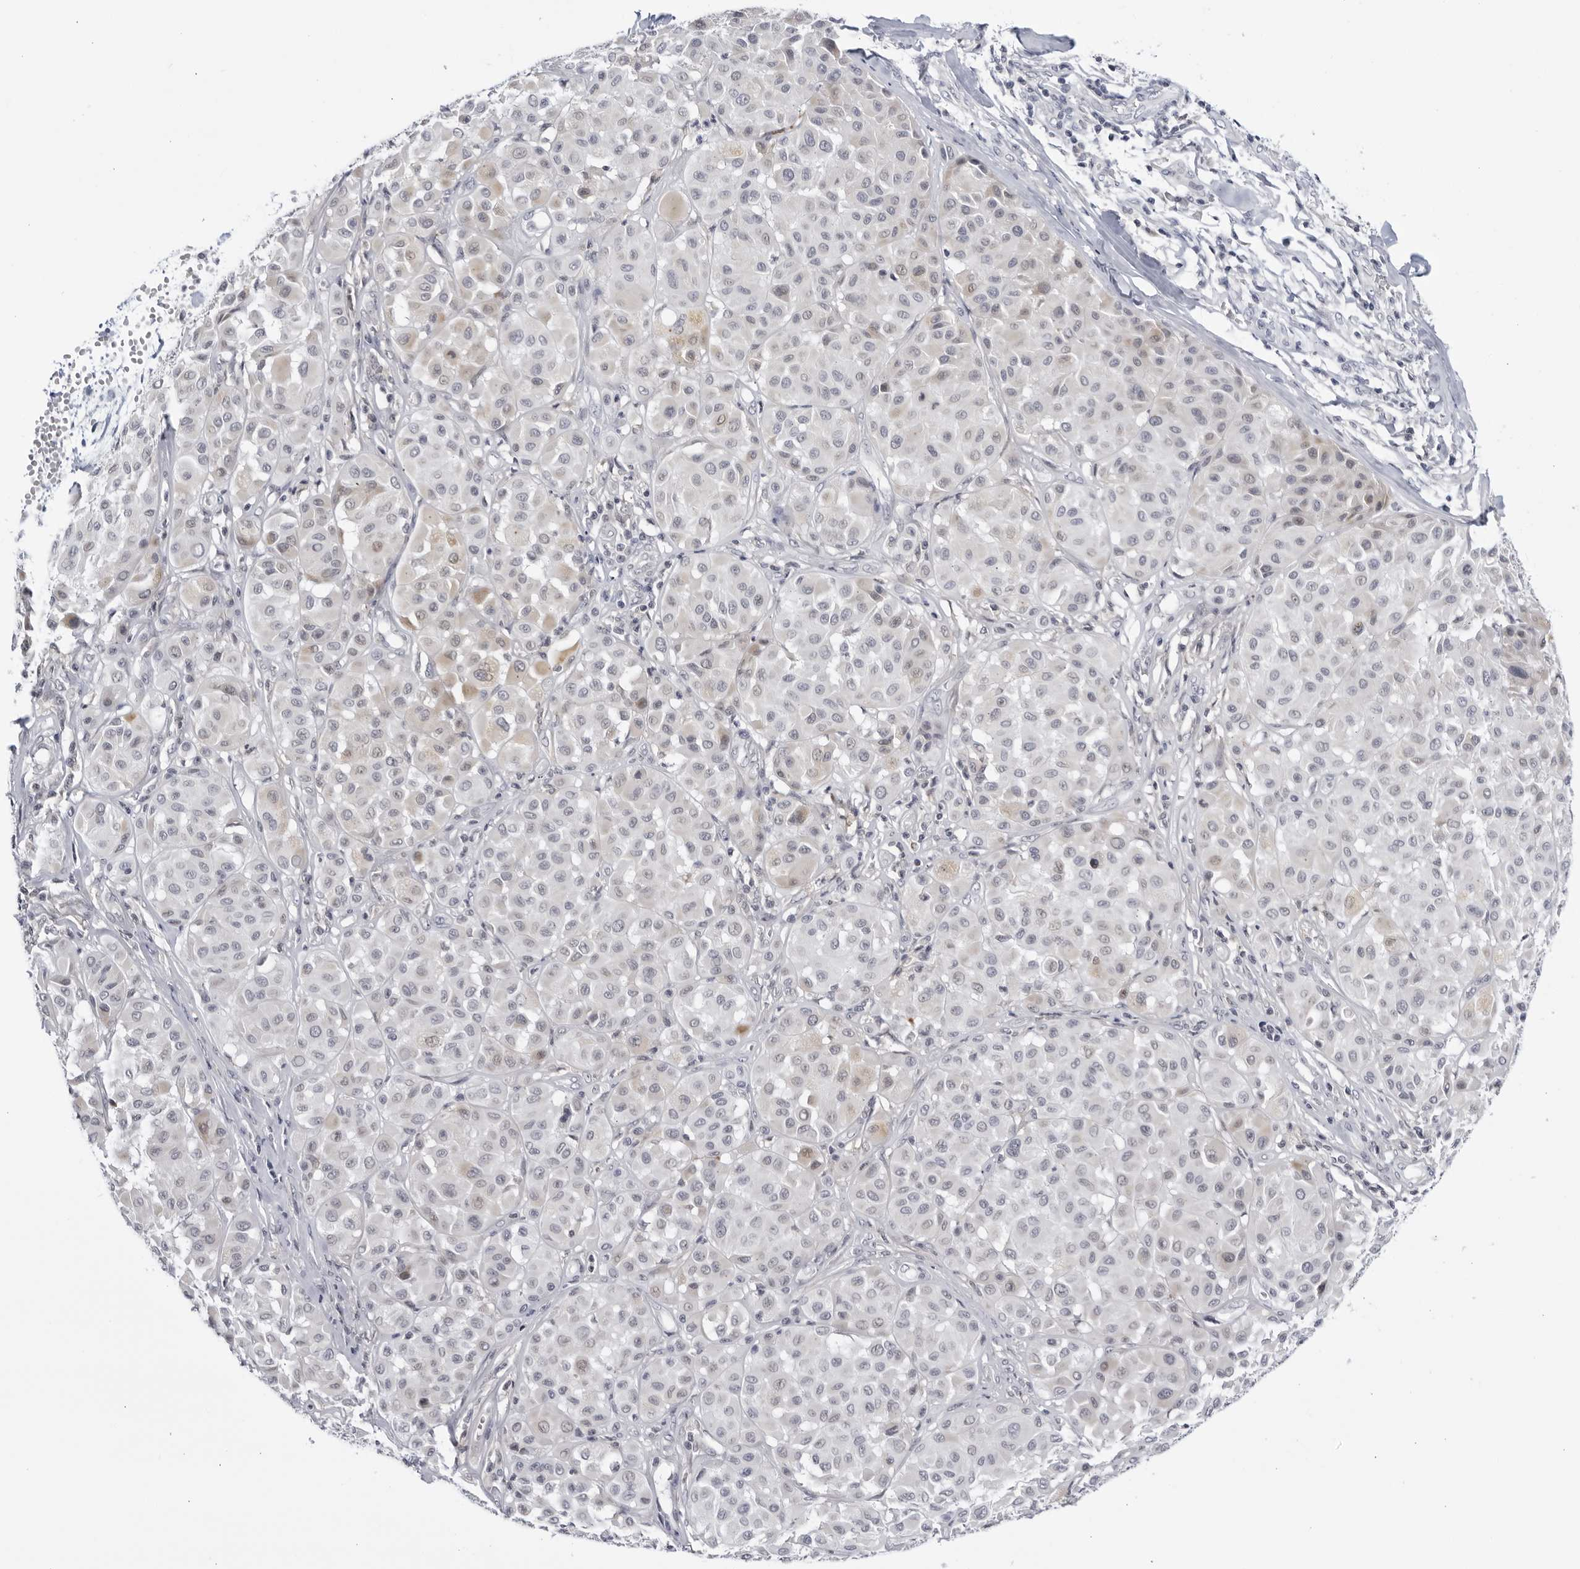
{"staining": {"intensity": "negative", "quantity": "none", "location": "none"}, "tissue": "melanoma", "cell_type": "Tumor cells", "image_type": "cancer", "snomed": [{"axis": "morphology", "description": "Malignant melanoma, Metastatic site"}, {"axis": "topography", "description": "Soft tissue"}], "caption": "Micrograph shows no protein positivity in tumor cells of malignant melanoma (metastatic site) tissue.", "gene": "CNBD1", "patient": {"sex": "male", "age": 41}}